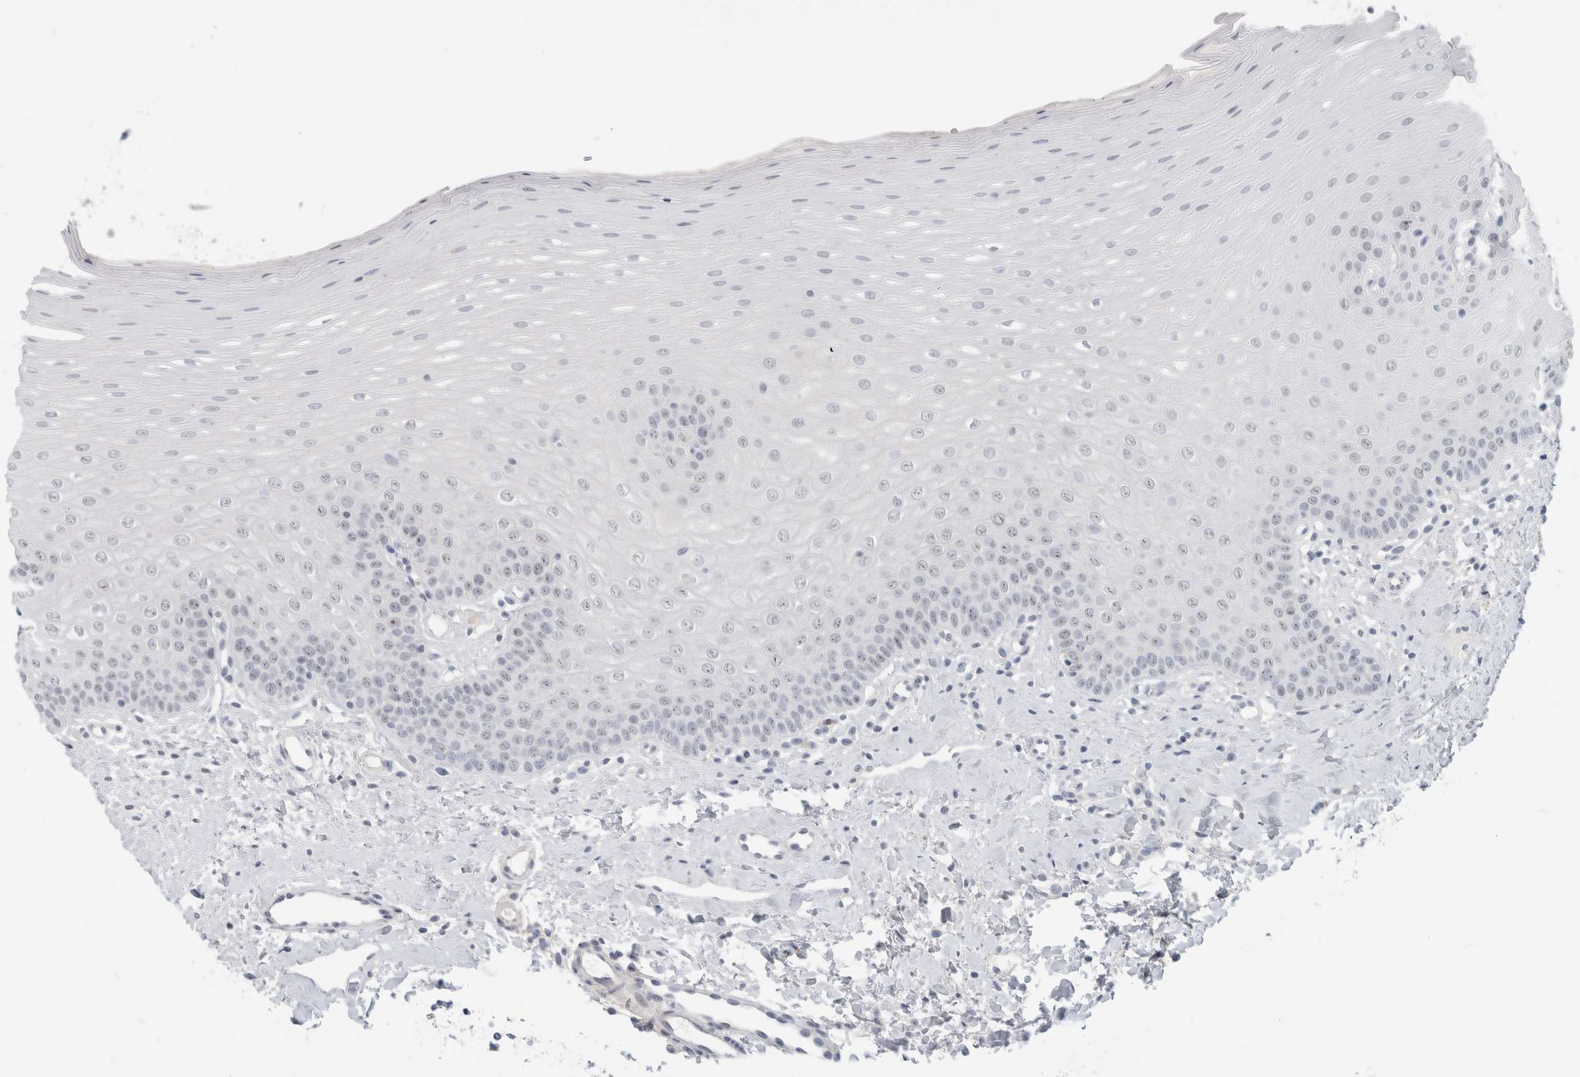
{"staining": {"intensity": "negative", "quantity": "none", "location": "none"}, "tissue": "oral mucosa", "cell_type": "Squamous epithelial cells", "image_type": "normal", "snomed": [{"axis": "morphology", "description": "Normal tissue, NOS"}, {"axis": "topography", "description": "Oral tissue"}], "caption": "IHC photomicrograph of unremarkable oral mucosa: human oral mucosa stained with DAB (3,3'-diaminobenzidine) demonstrates no significant protein positivity in squamous epithelial cells.", "gene": "FMR1NB", "patient": {"sex": "female", "age": 39}}